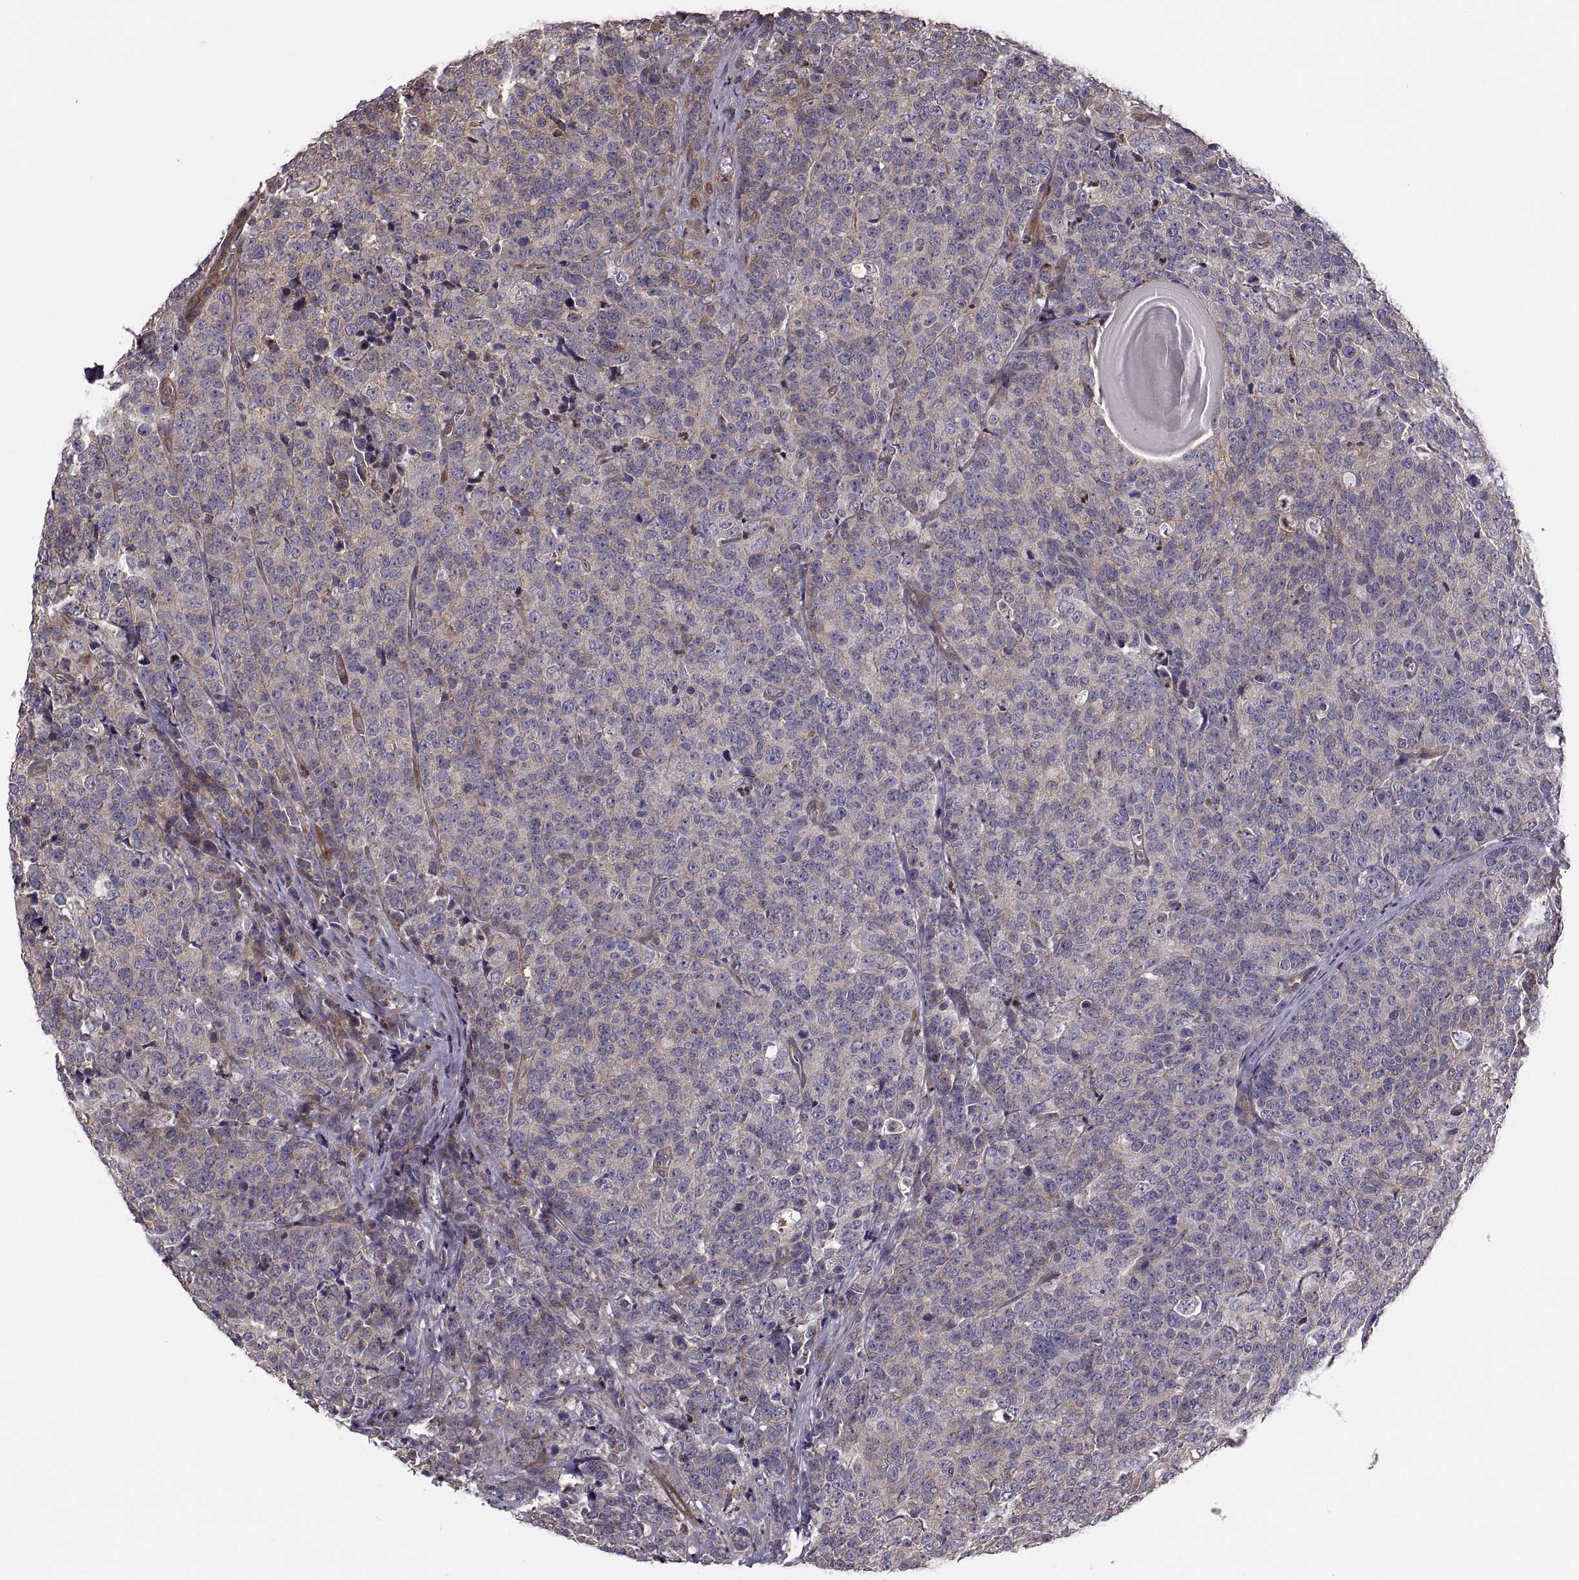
{"staining": {"intensity": "weak", "quantity": "25%-75%", "location": "cytoplasmic/membranous"}, "tissue": "prostate cancer", "cell_type": "Tumor cells", "image_type": "cancer", "snomed": [{"axis": "morphology", "description": "Adenocarcinoma, NOS"}, {"axis": "topography", "description": "Prostate"}], "caption": "Human prostate cancer stained for a protein (brown) shows weak cytoplasmic/membranous positive positivity in approximately 25%-75% of tumor cells.", "gene": "PMM2", "patient": {"sex": "male", "age": 67}}